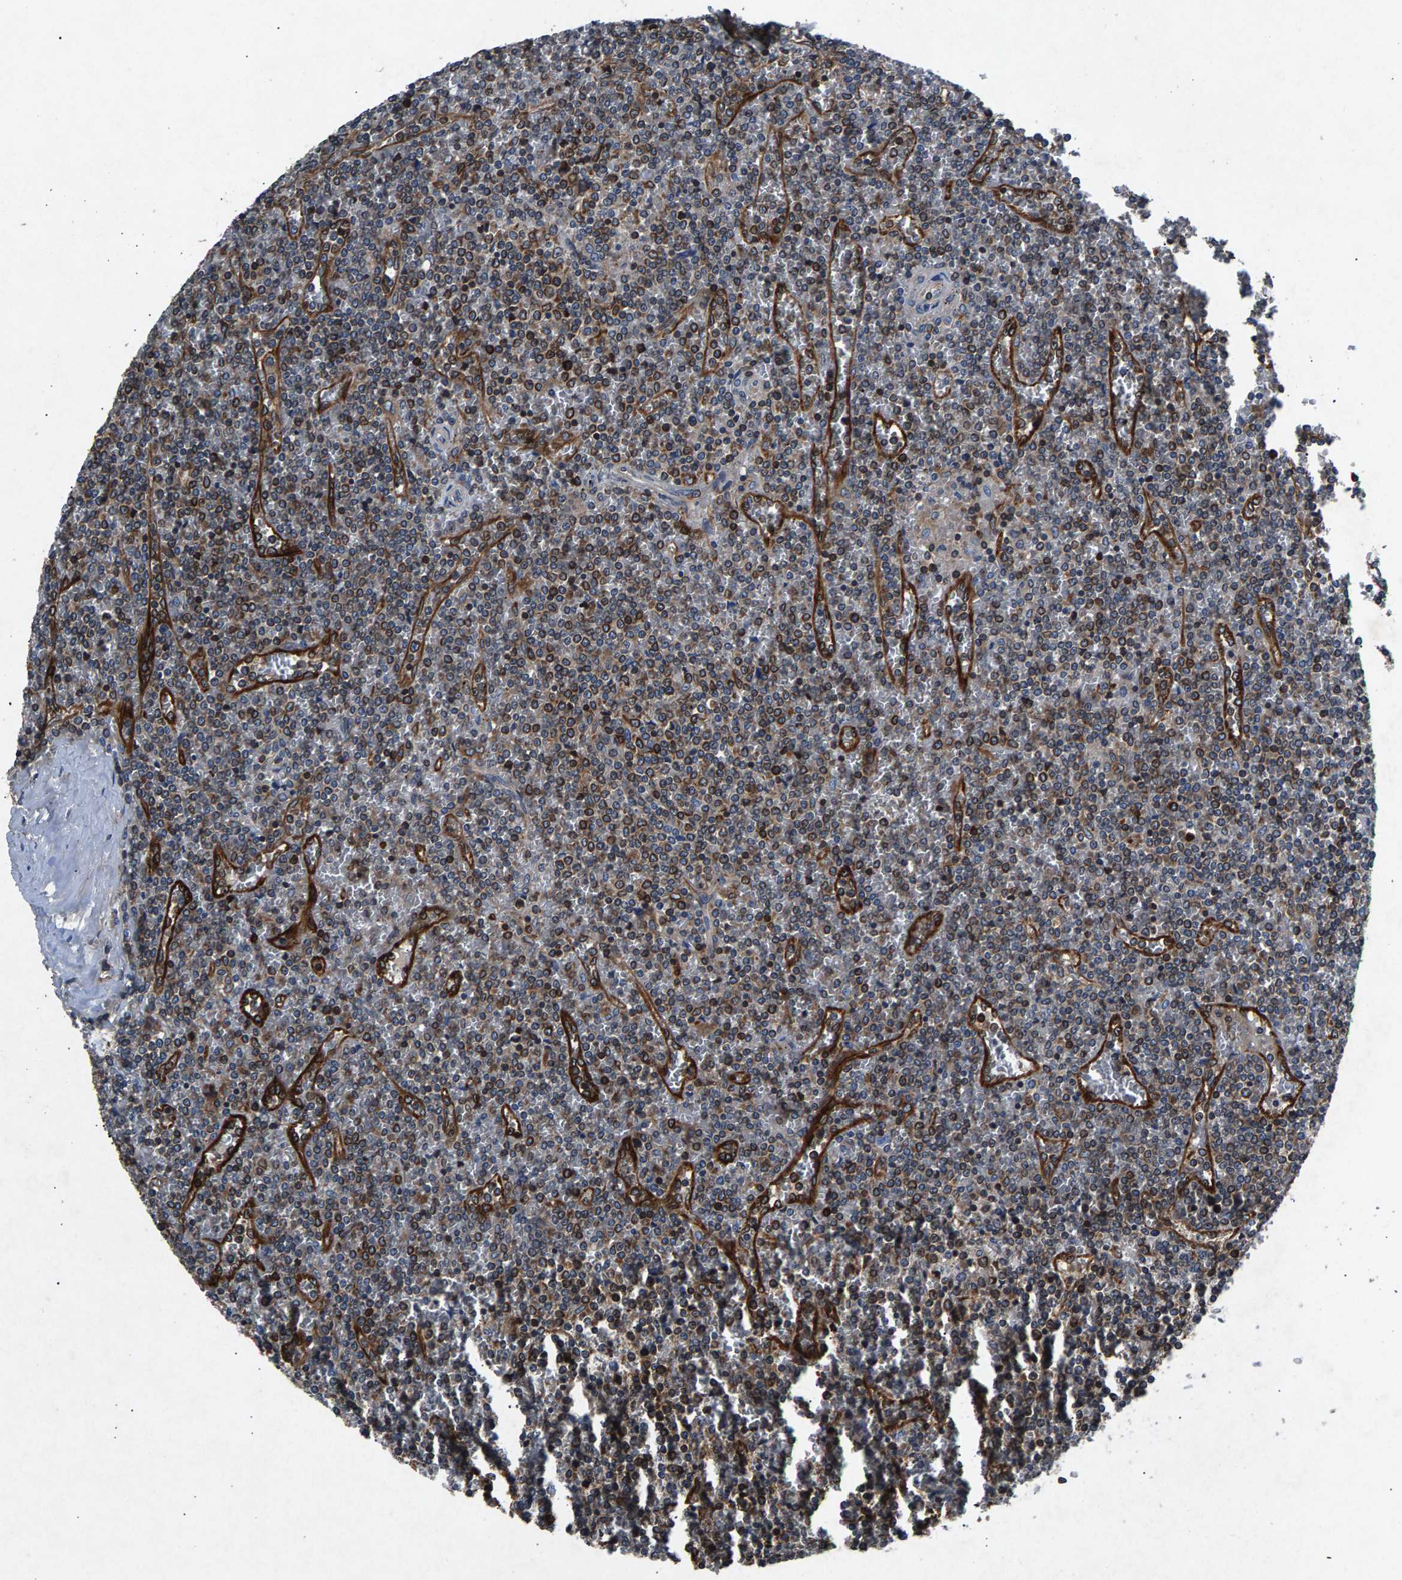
{"staining": {"intensity": "moderate", "quantity": "25%-75%", "location": "cytoplasmic/membranous"}, "tissue": "lymphoma", "cell_type": "Tumor cells", "image_type": "cancer", "snomed": [{"axis": "morphology", "description": "Malignant lymphoma, non-Hodgkin's type, Low grade"}, {"axis": "topography", "description": "Spleen"}], "caption": "Human low-grade malignant lymphoma, non-Hodgkin's type stained with a protein marker reveals moderate staining in tumor cells.", "gene": "LPCAT1", "patient": {"sex": "female", "age": 19}}